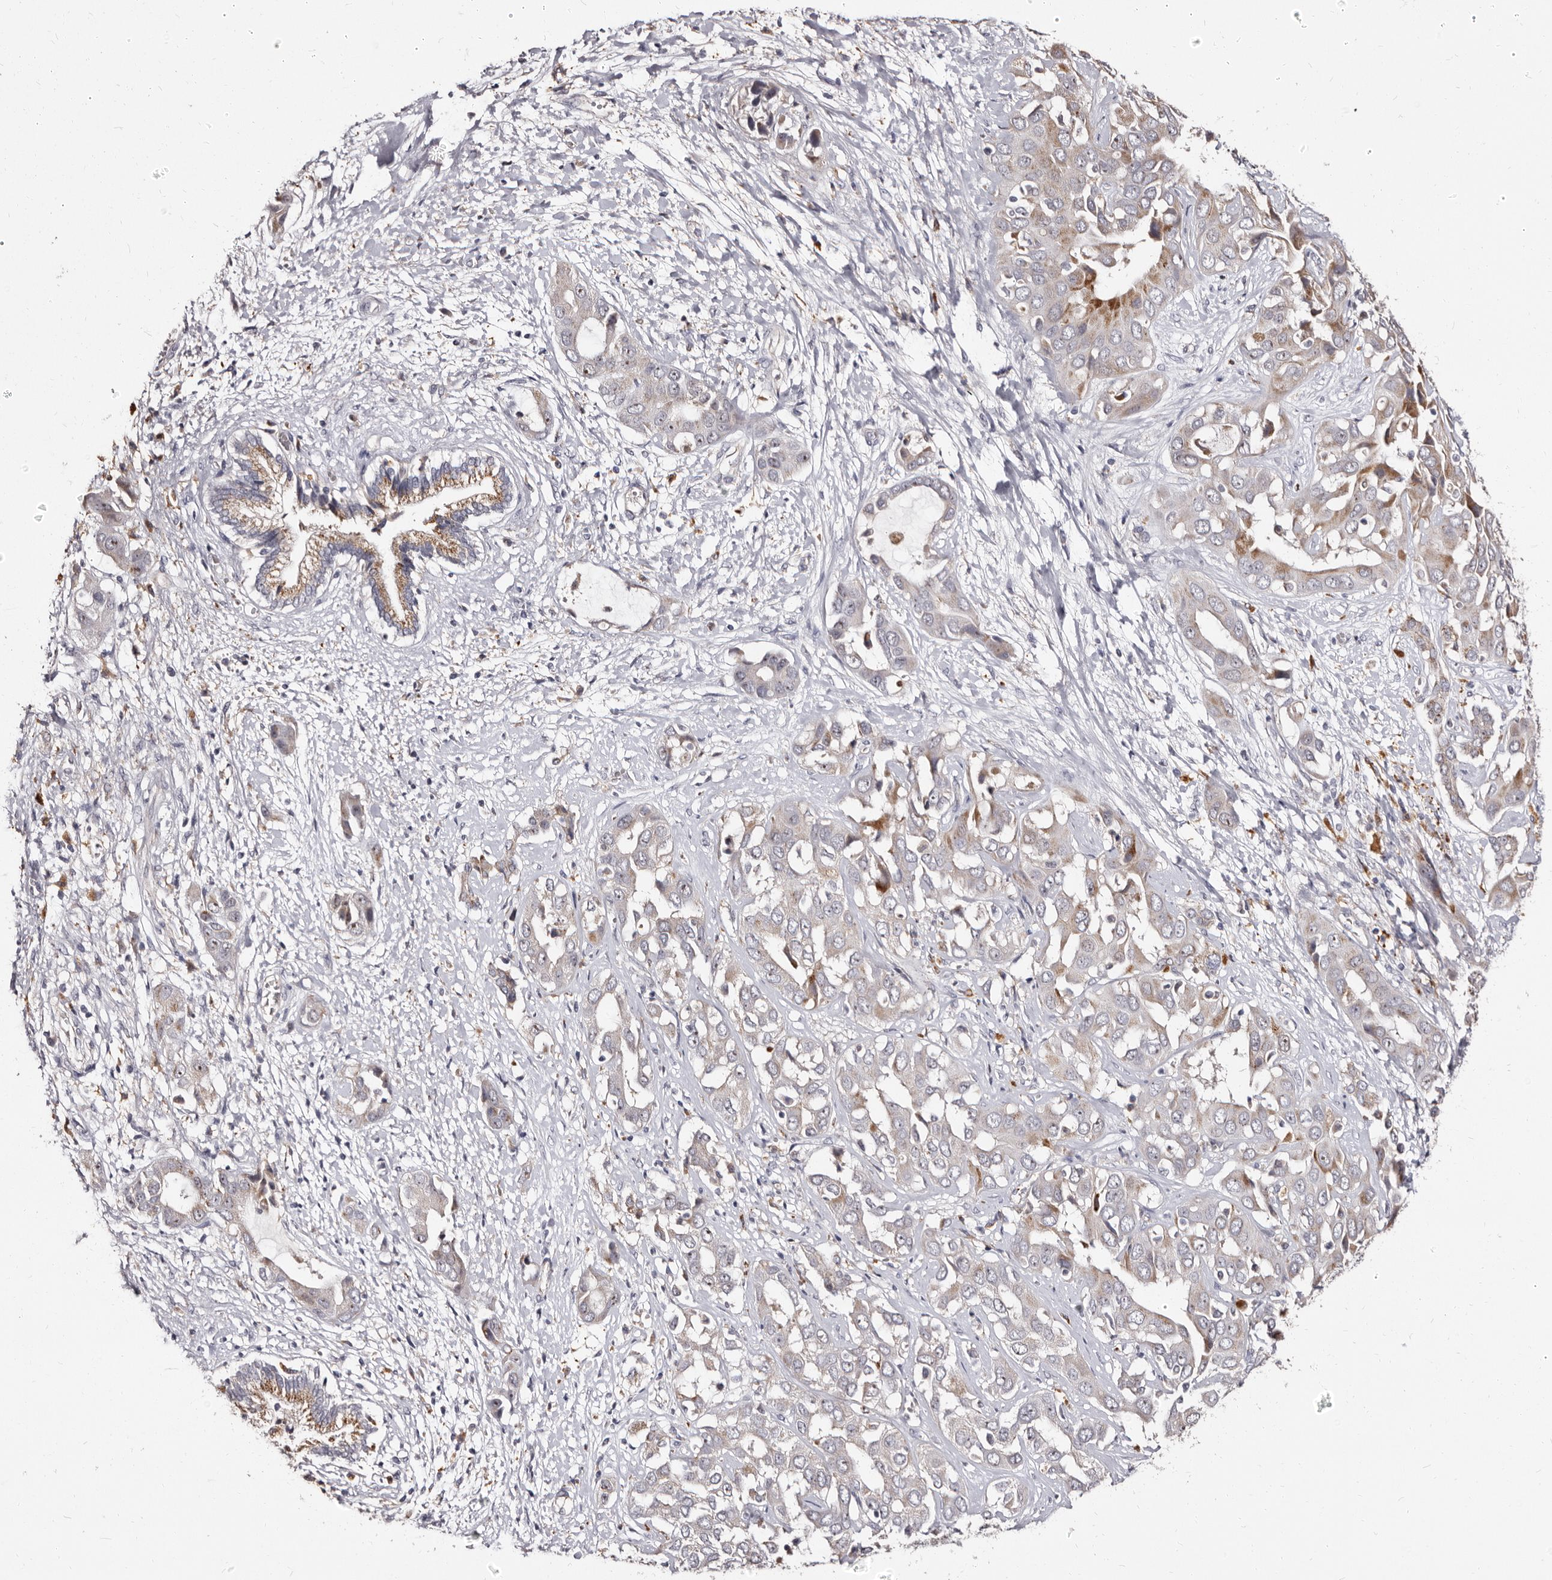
{"staining": {"intensity": "moderate", "quantity": "<25%", "location": "cytoplasmic/membranous"}, "tissue": "liver cancer", "cell_type": "Tumor cells", "image_type": "cancer", "snomed": [{"axis": "morphology", "description": "Cholangiocarcinoma"}, {"axis": "topography", "description": "Liver"}], "caption": "IHC photomicrograph of neoplastic tissue: liver cancer stained using immunohistochemistry (IHC) demonstrates low levels of moderate protein expression localized specifically in the cytoplasmic/membranous of tumor cells, appearing as a cytoplasmic/membranous brown color.", "gene": "PTAFR", "patient": {"sex": "female", "age": 52}}